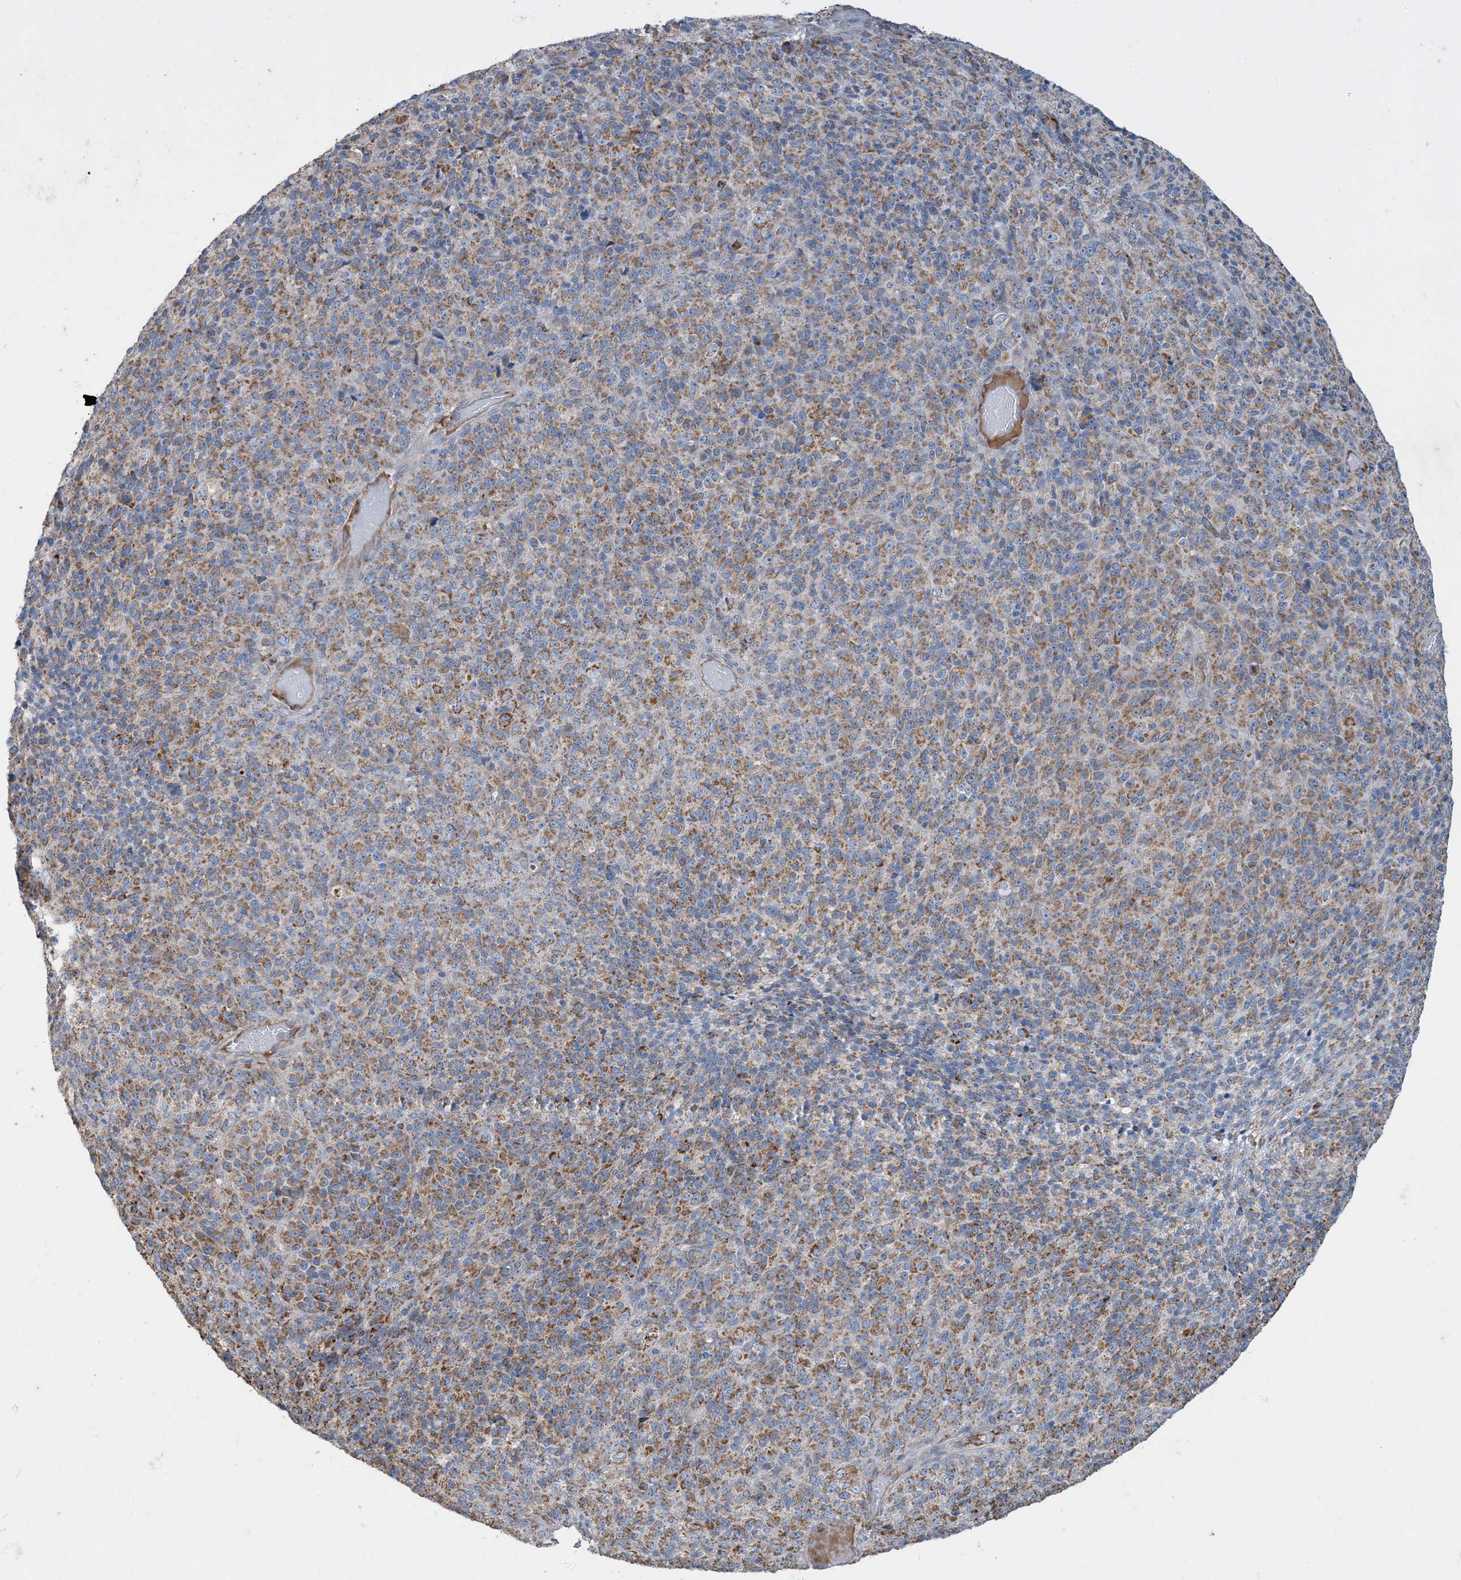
{"staining": {"intensity": "moderate", "quantity": ">75%", "location": "cytoplasmic/membranous"}, "tissue": "melanoma", "cell_type": "Tumor cells", "image_type": "cancer", "snomed": [{"axis": "morphology", "description": "Malignant melanoma, Metastatic site"}, {"axis": "topography", "description": "Brain"}], "caption": "Melanoma stained with a brown dye demonstrates moderate cytoplasmic/membranous positive expression in approximately >75% of tumor cells.", "gene": "ECHDC1", "patient": {"sex": "female", "age": 56}}